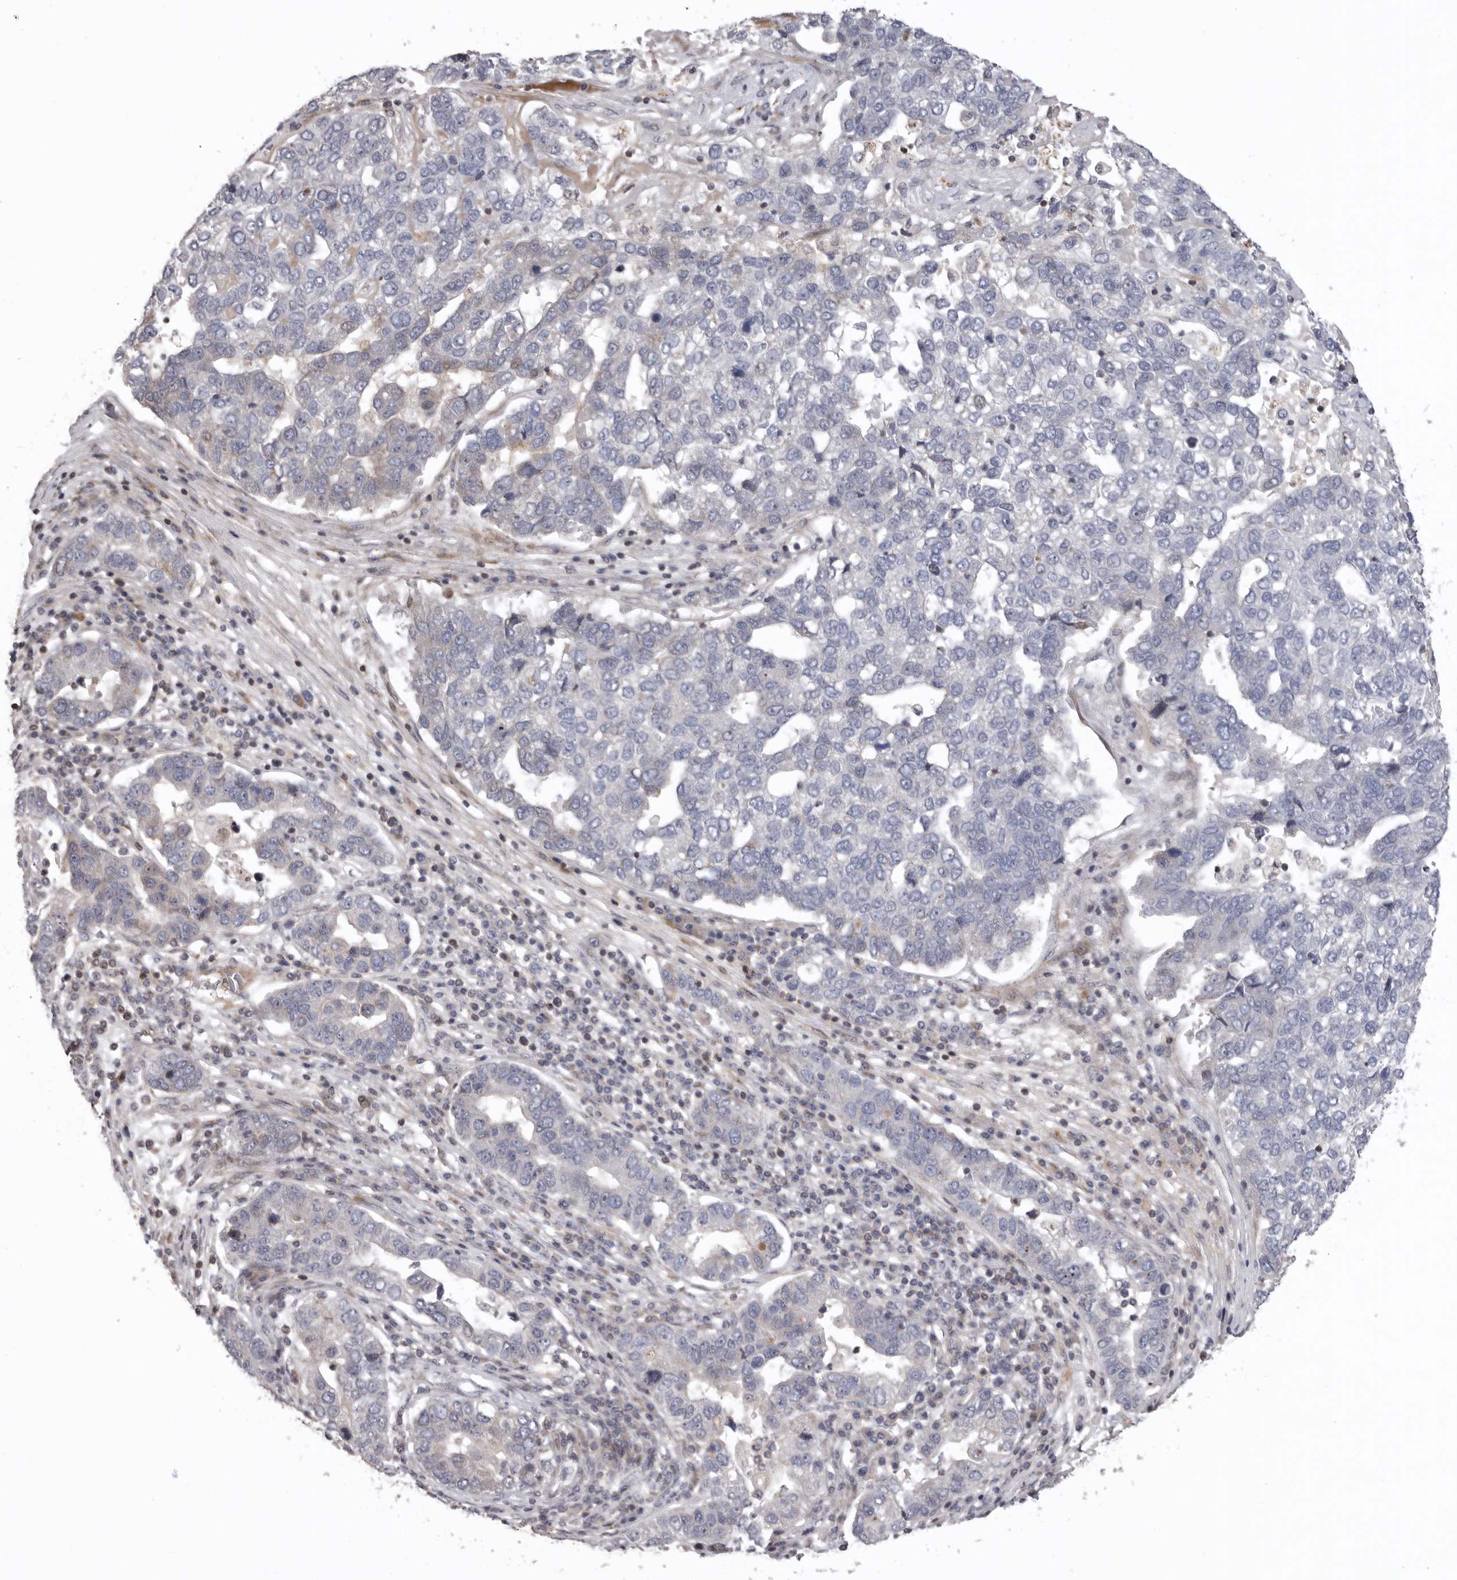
{"staining": {"intensity": "negative", "quantity": "none", "location": "none"}, "tissue": "pancreatic cancer", "cell_type": "Tumor cells", "image_type": "cancer", "snomed": [{"axis": "morphology", "description": "Adenocarcinoma, NOS"}, {"axis": "topography", "description": "Pancreas"}], "caption": "There is no significant positivity in tumor cells of adenocarcinoma (pancreatic).", "gene": "AZIN1", "patient": {"sex": "female", "age": 61}}